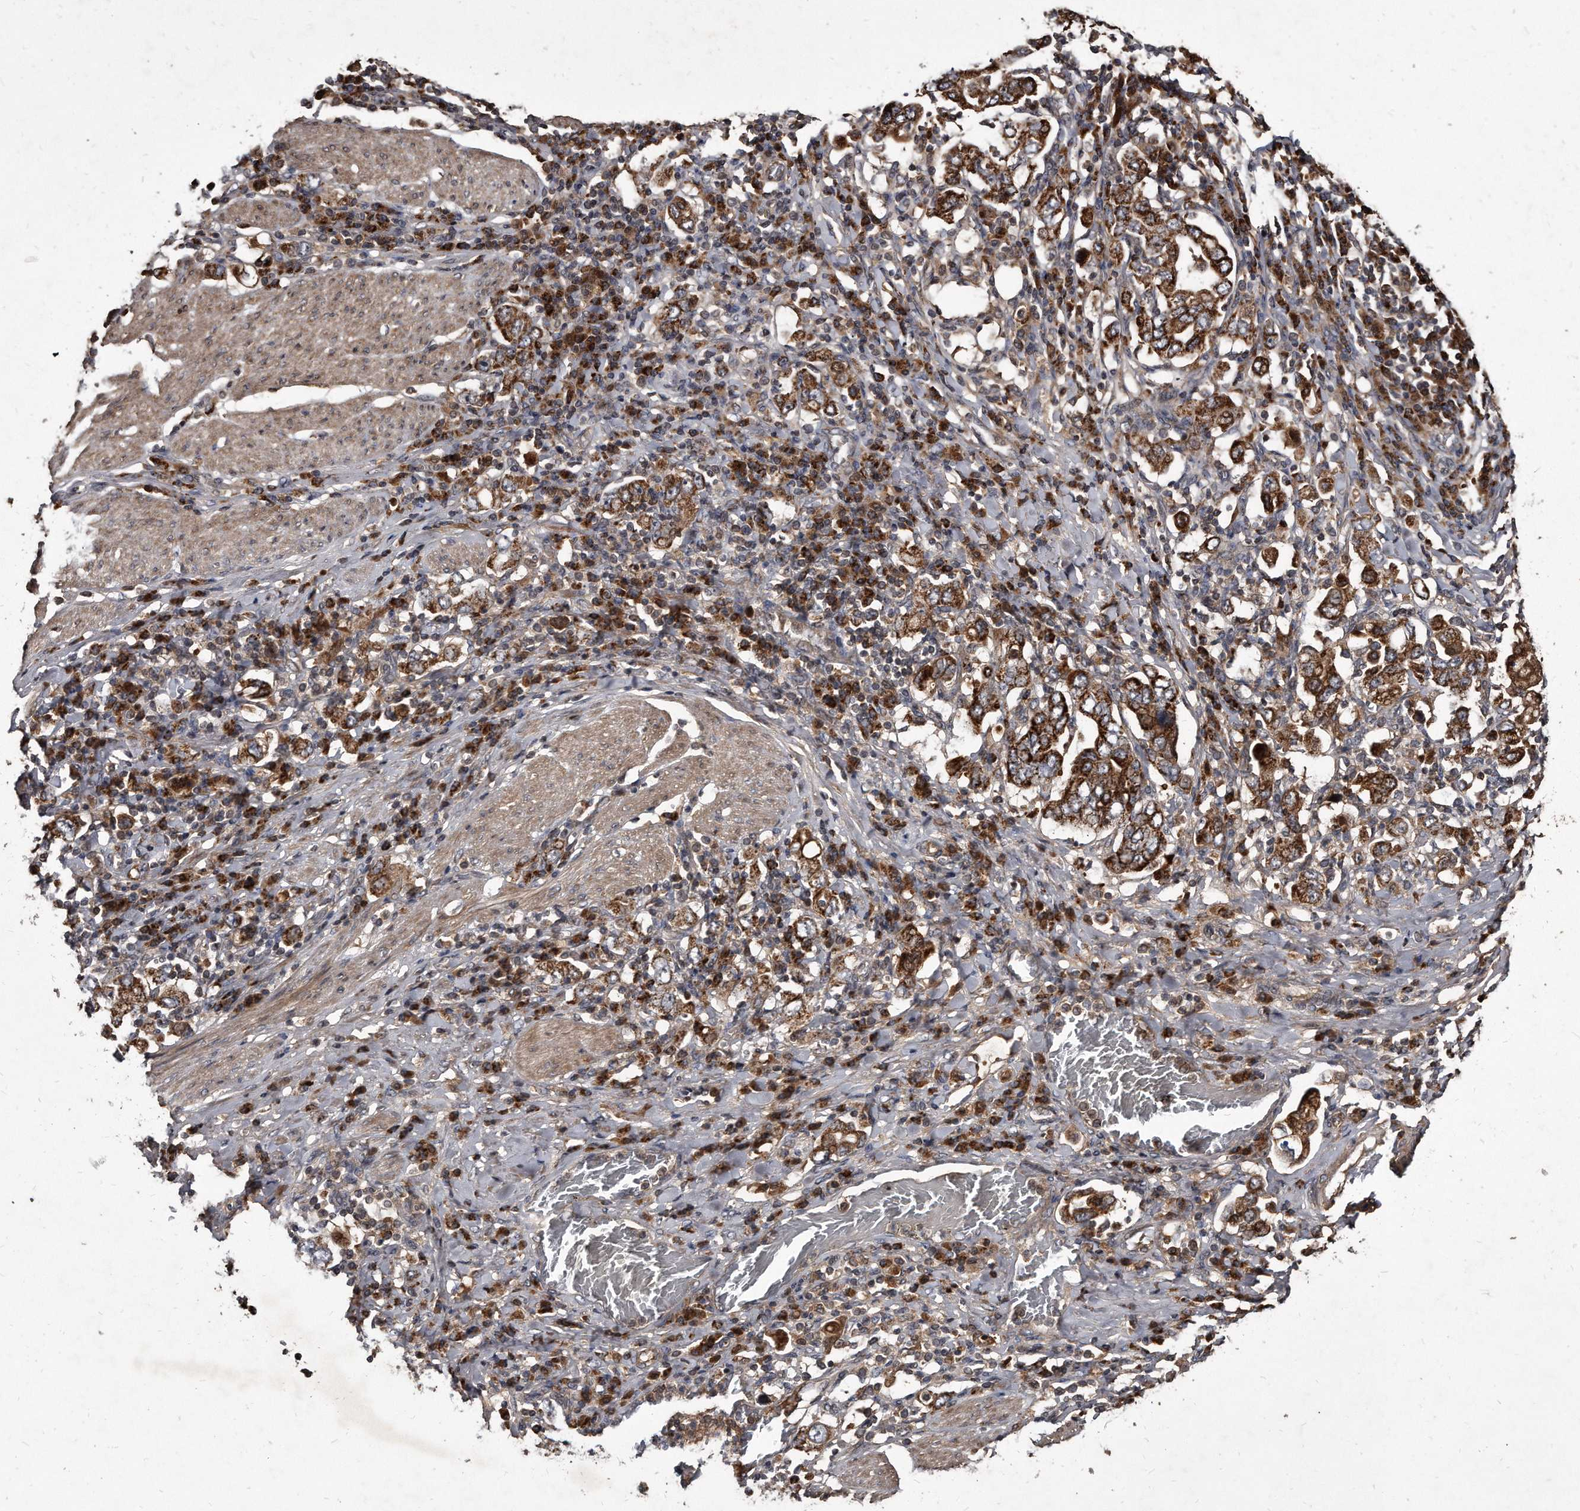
{"staining": {"intensity": "moderate", "quantity": ">75%", "location": "cytoplasmic/membranous"}, "tissue": "stomach cancer", "cell_type": "Tumor cells", "image_type": "cancer", "snomed": [{"axis": "morphology", "description": "Adenocarcinoma, NOS"}, {"axis": "topography", "description": "Stomach, upper"}], "caption": "Protein staining of stomach cancer (adenocarcinoma) tissue shows moderate cytoplasmic/membranous expression in about >75% of tumor cells.", "gene": "FAM136A", "patient": {"sex": "male", "age": 62}}